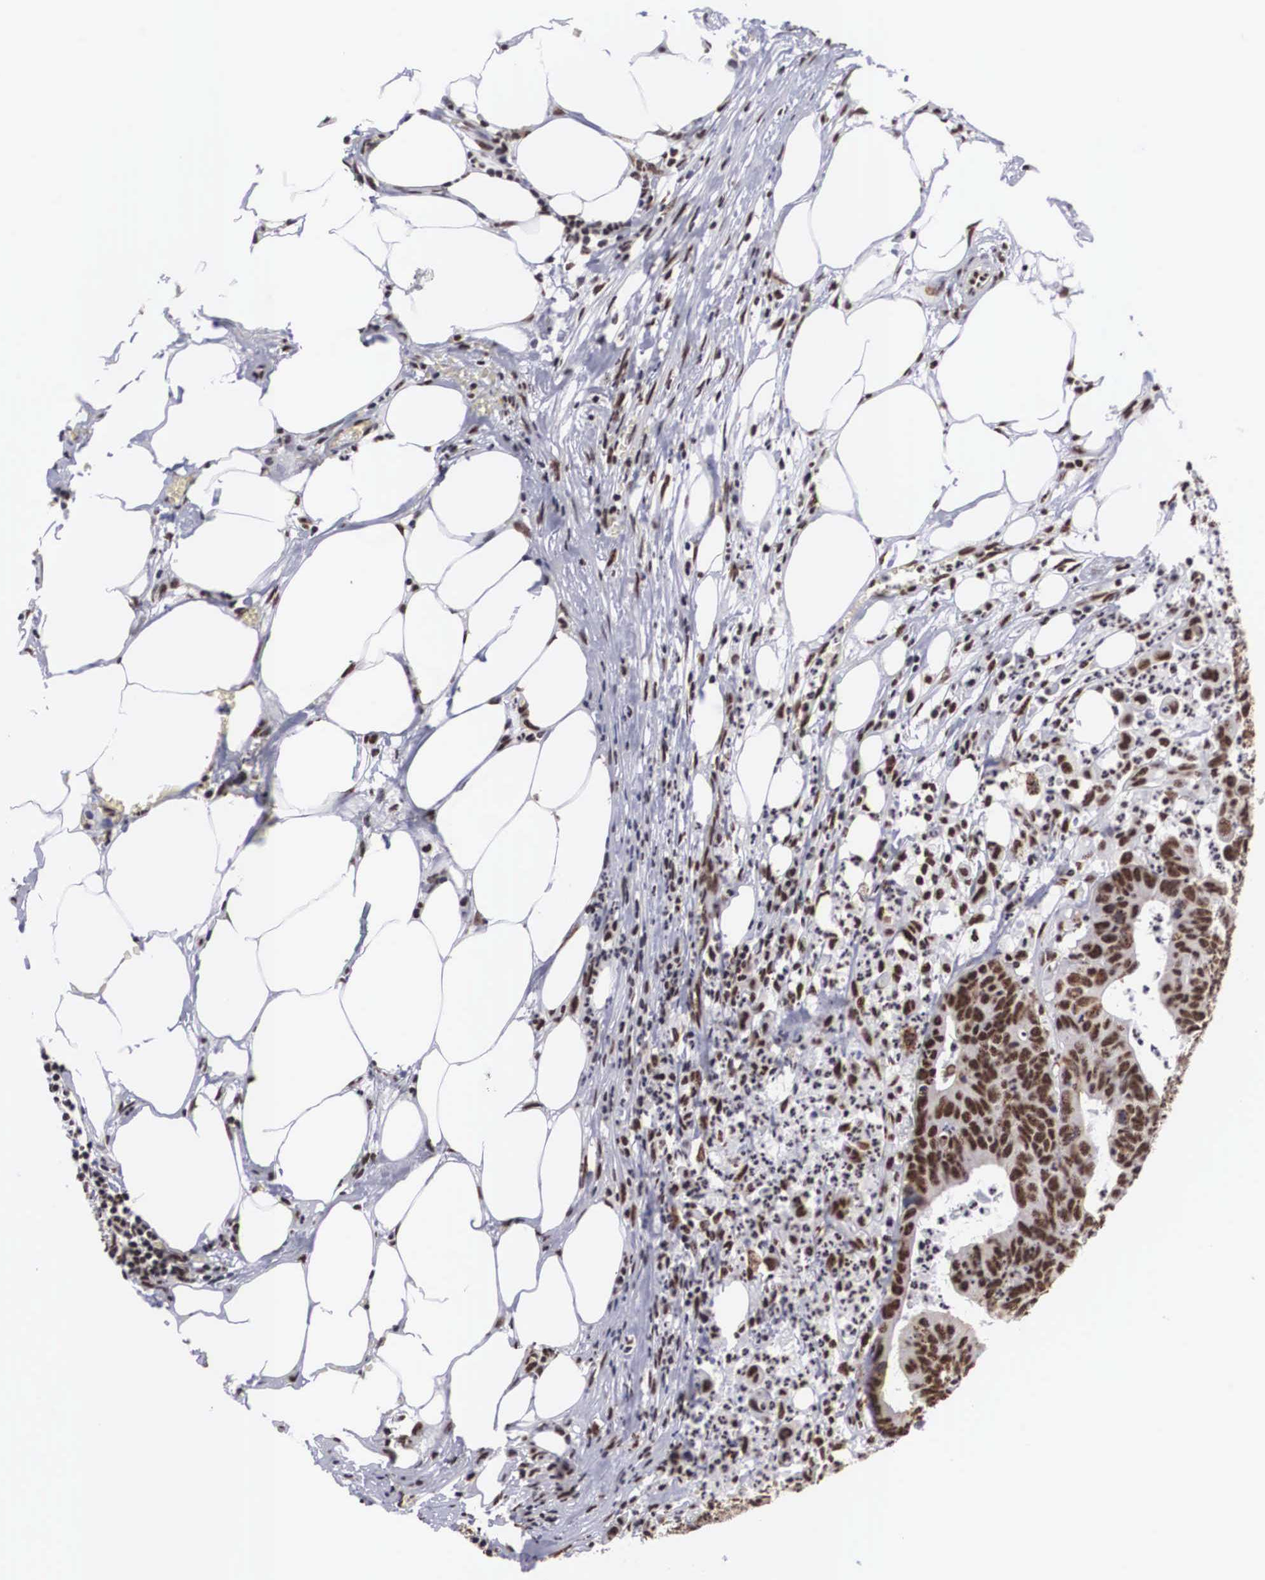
{"staining": {"intensity": "moderate", "quantity": ">75%", "location": "nuclear"}, "tissue": "colorectal cancer", "cell_type": "Tumor cells", "image_type": "cancer", "snomed": [{"axis": "morphology", "description": "Adenocarcinoma, NOS"}, {"axis": "topography", "description": "Colon"}], "caption": "Brown immunohistochemical staining in colorectal cancer reveals moderate nuclear expression in approximately >75% of tumor cells. The protein is shown in brown color, while the nuclei are stained blue.", "gene": "ACIN1", "patient": {"sex": "male", "age": 55}}